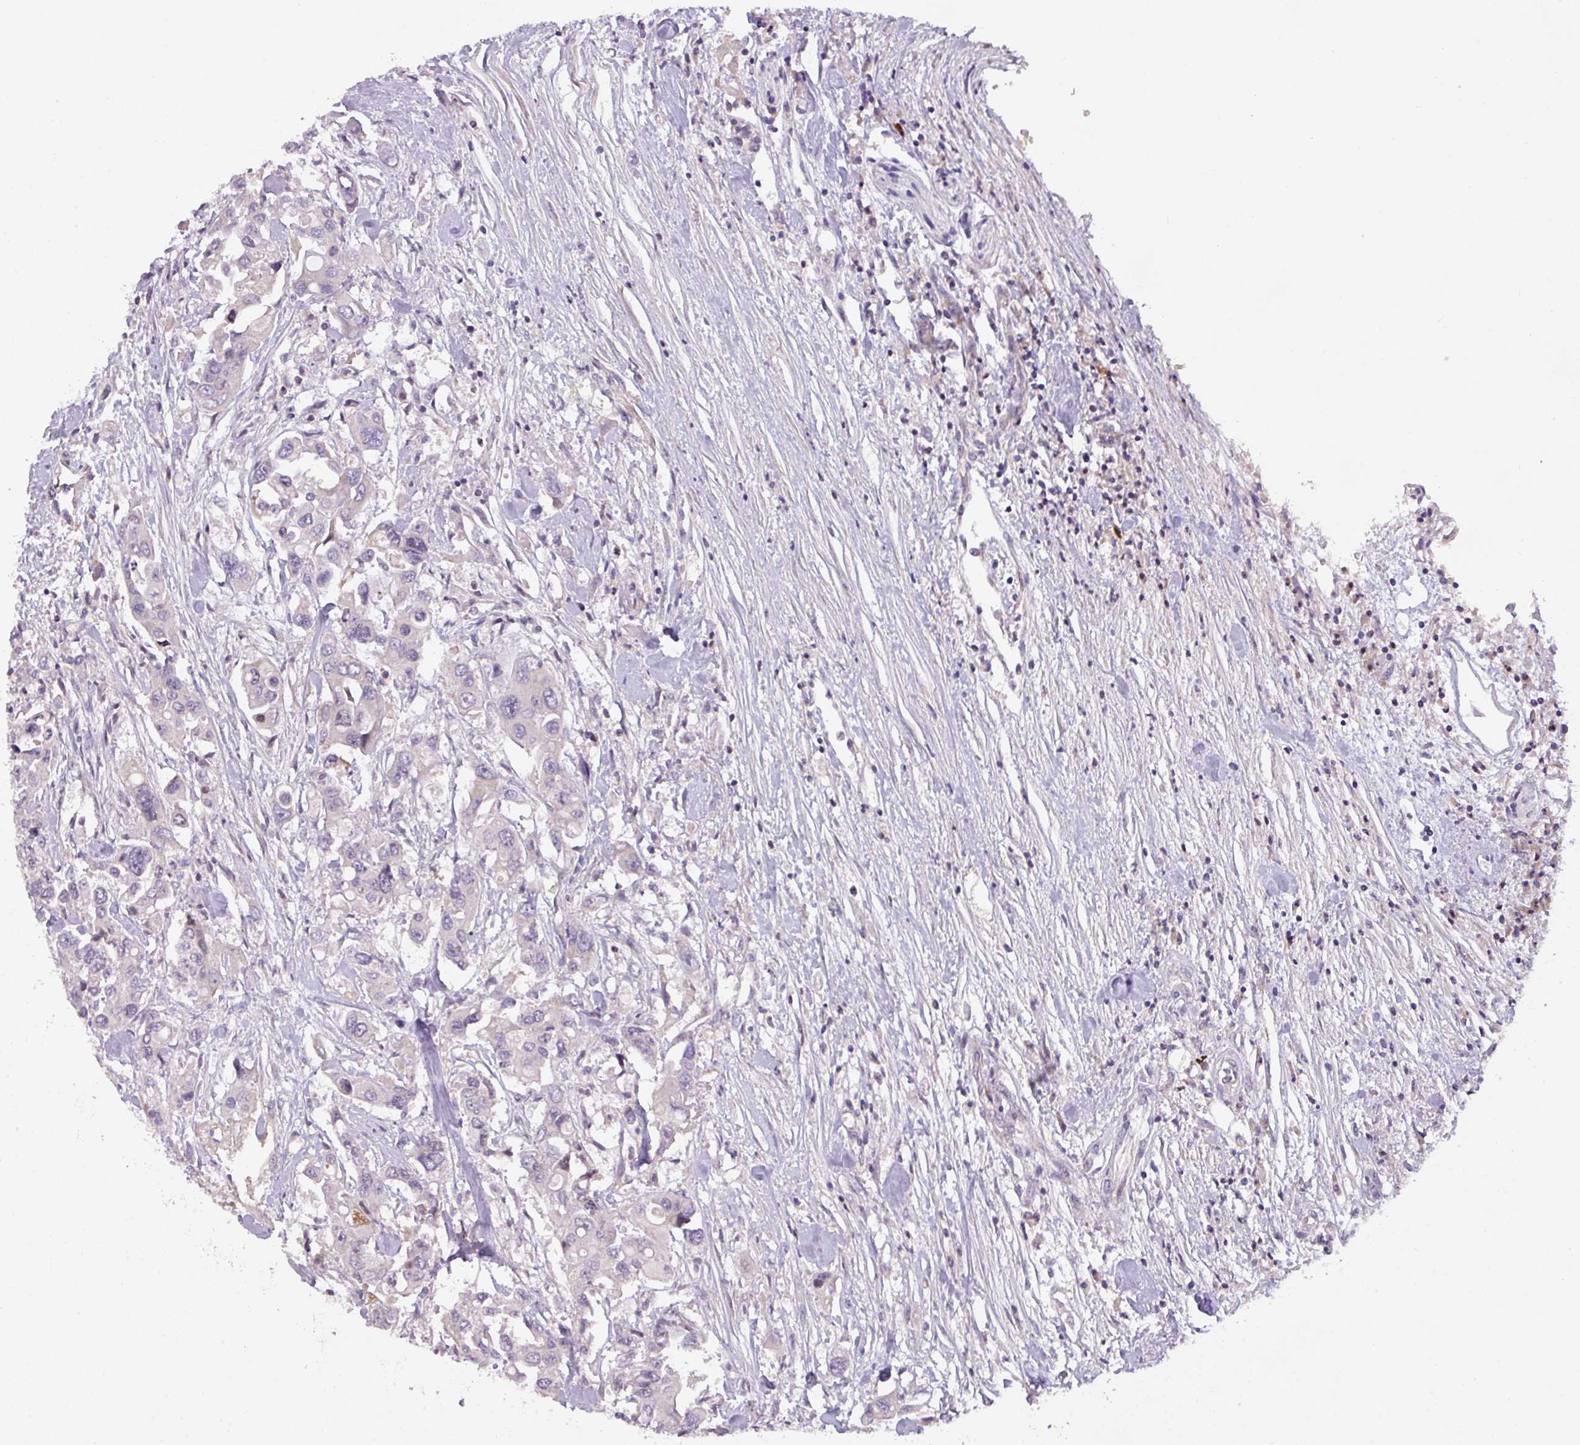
{"staining": {"intensity": "negative", "quantity": "none", "location": "none"}, "tissue": "colorectal cancer", "cell_type": "Tumor cells", "image_type": "cancer", "snomed": [{"axis": "morphology", "description": "Adenocarcinoma, NOS"}, {"axis": "topography", "description": "Colon"}], "caption": "IHC histopathology image of human colorectal cancer stained for a protein (brown), which shows no positivity in tumor cells. (Stains: DAB (3,3'-diaminobenzidine) immunohistochemistry with hematoxylin counter stain, Microscopy: brightfield microscopy at high magnification).", "gene": "ZNF394", "patient": {"sex": "male", "age": 77}}